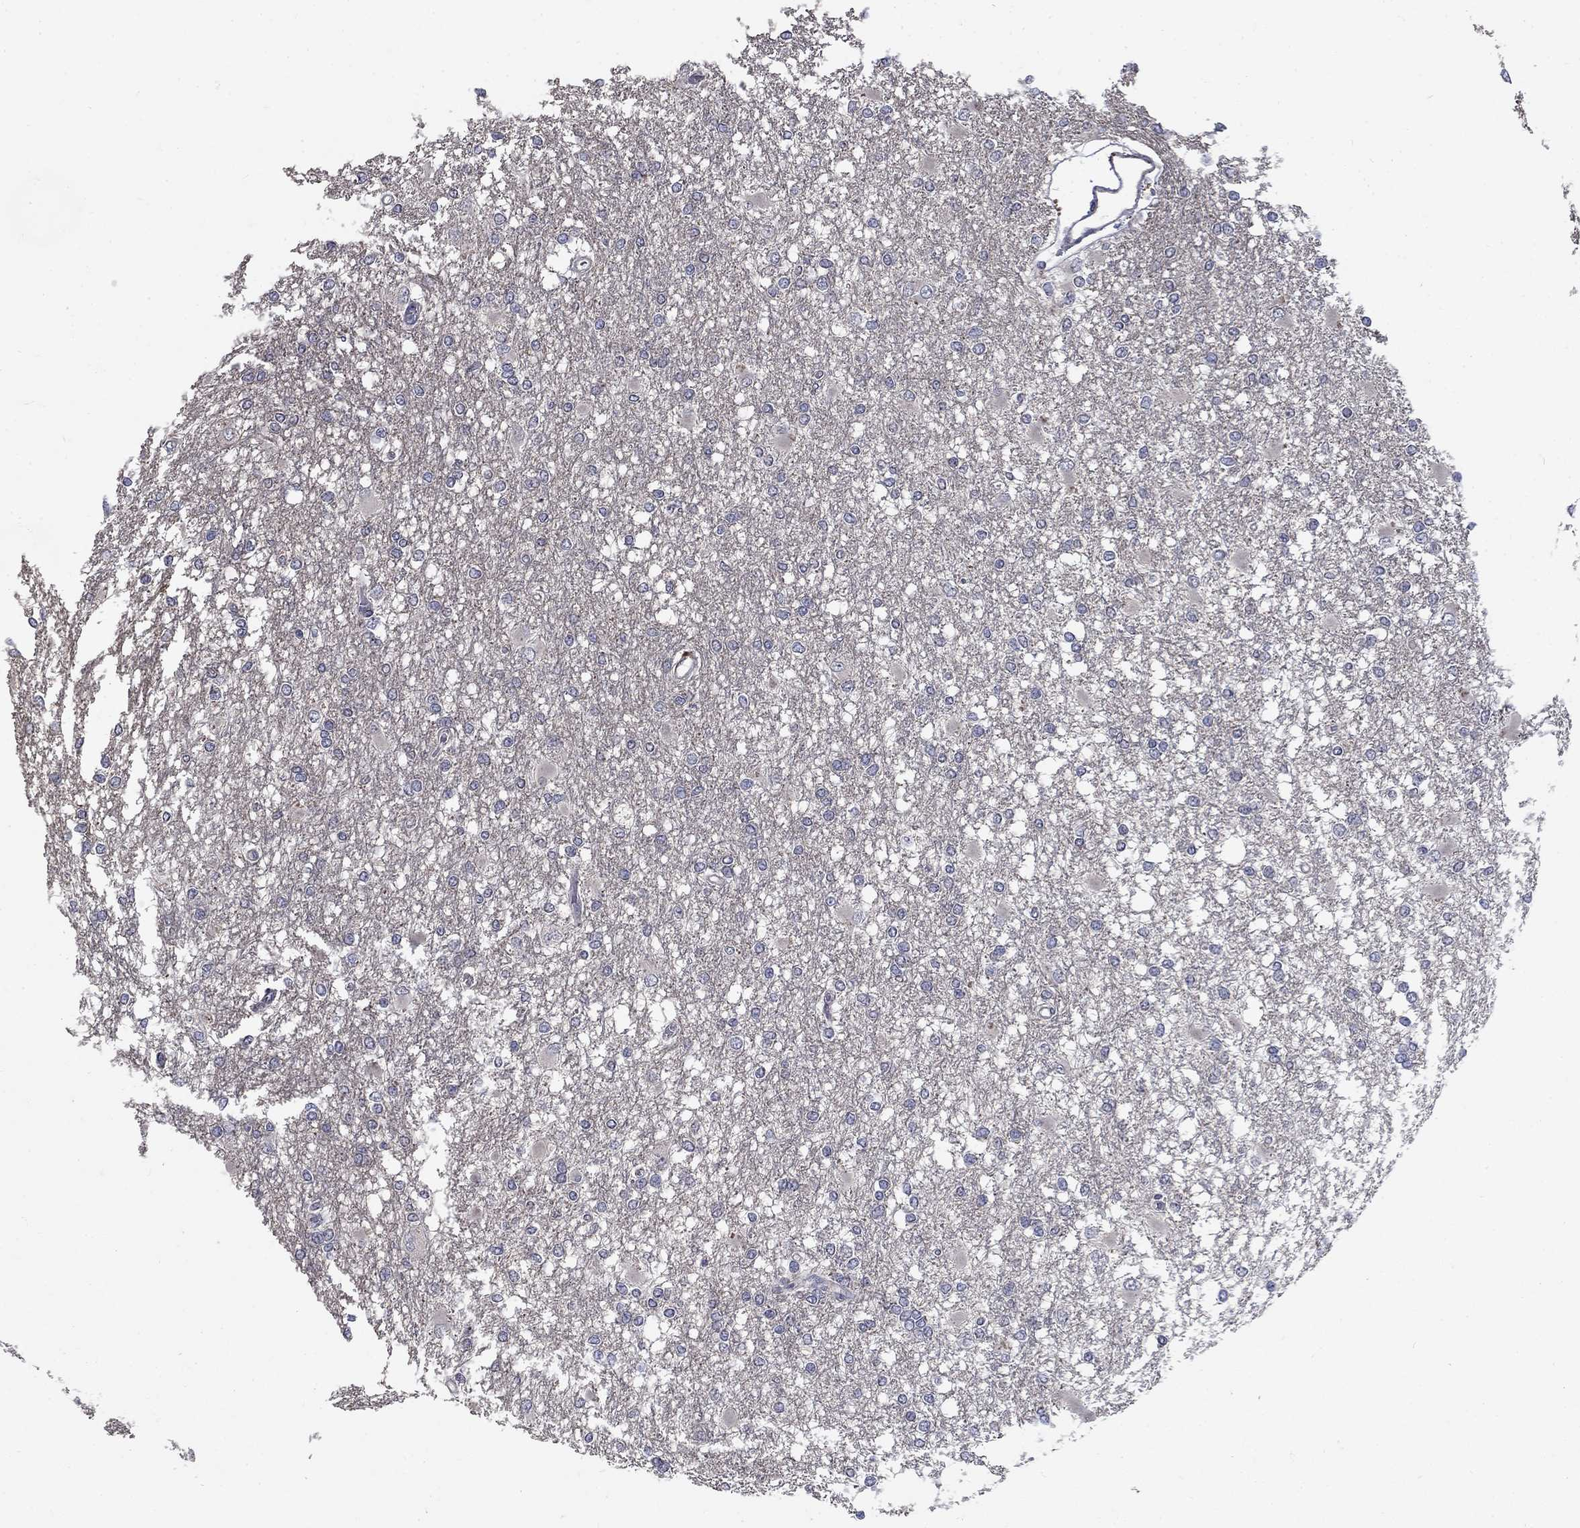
{"staining": {"intensity": "negative", "quantity": "none", "location": "none"}, "tissue": "glioma", "cell_type": "Tumor cells", "image_type": "cancer", "snomed": [{"axis": "morphology", "description": "Glioma, malignant, High grade"}, {"axis": "topography", "description": "Cerebral cortex"}], "caption": "An image of human malignant glioma (high-grade) is negative for staining in tumor cells. Brightfield microscopy of IHC stained with DAB (brown) and hematoxylin (blue), captured at high magnification.", "gene": "FAM3B", "patient": {"sex": "male", "age": 79}}